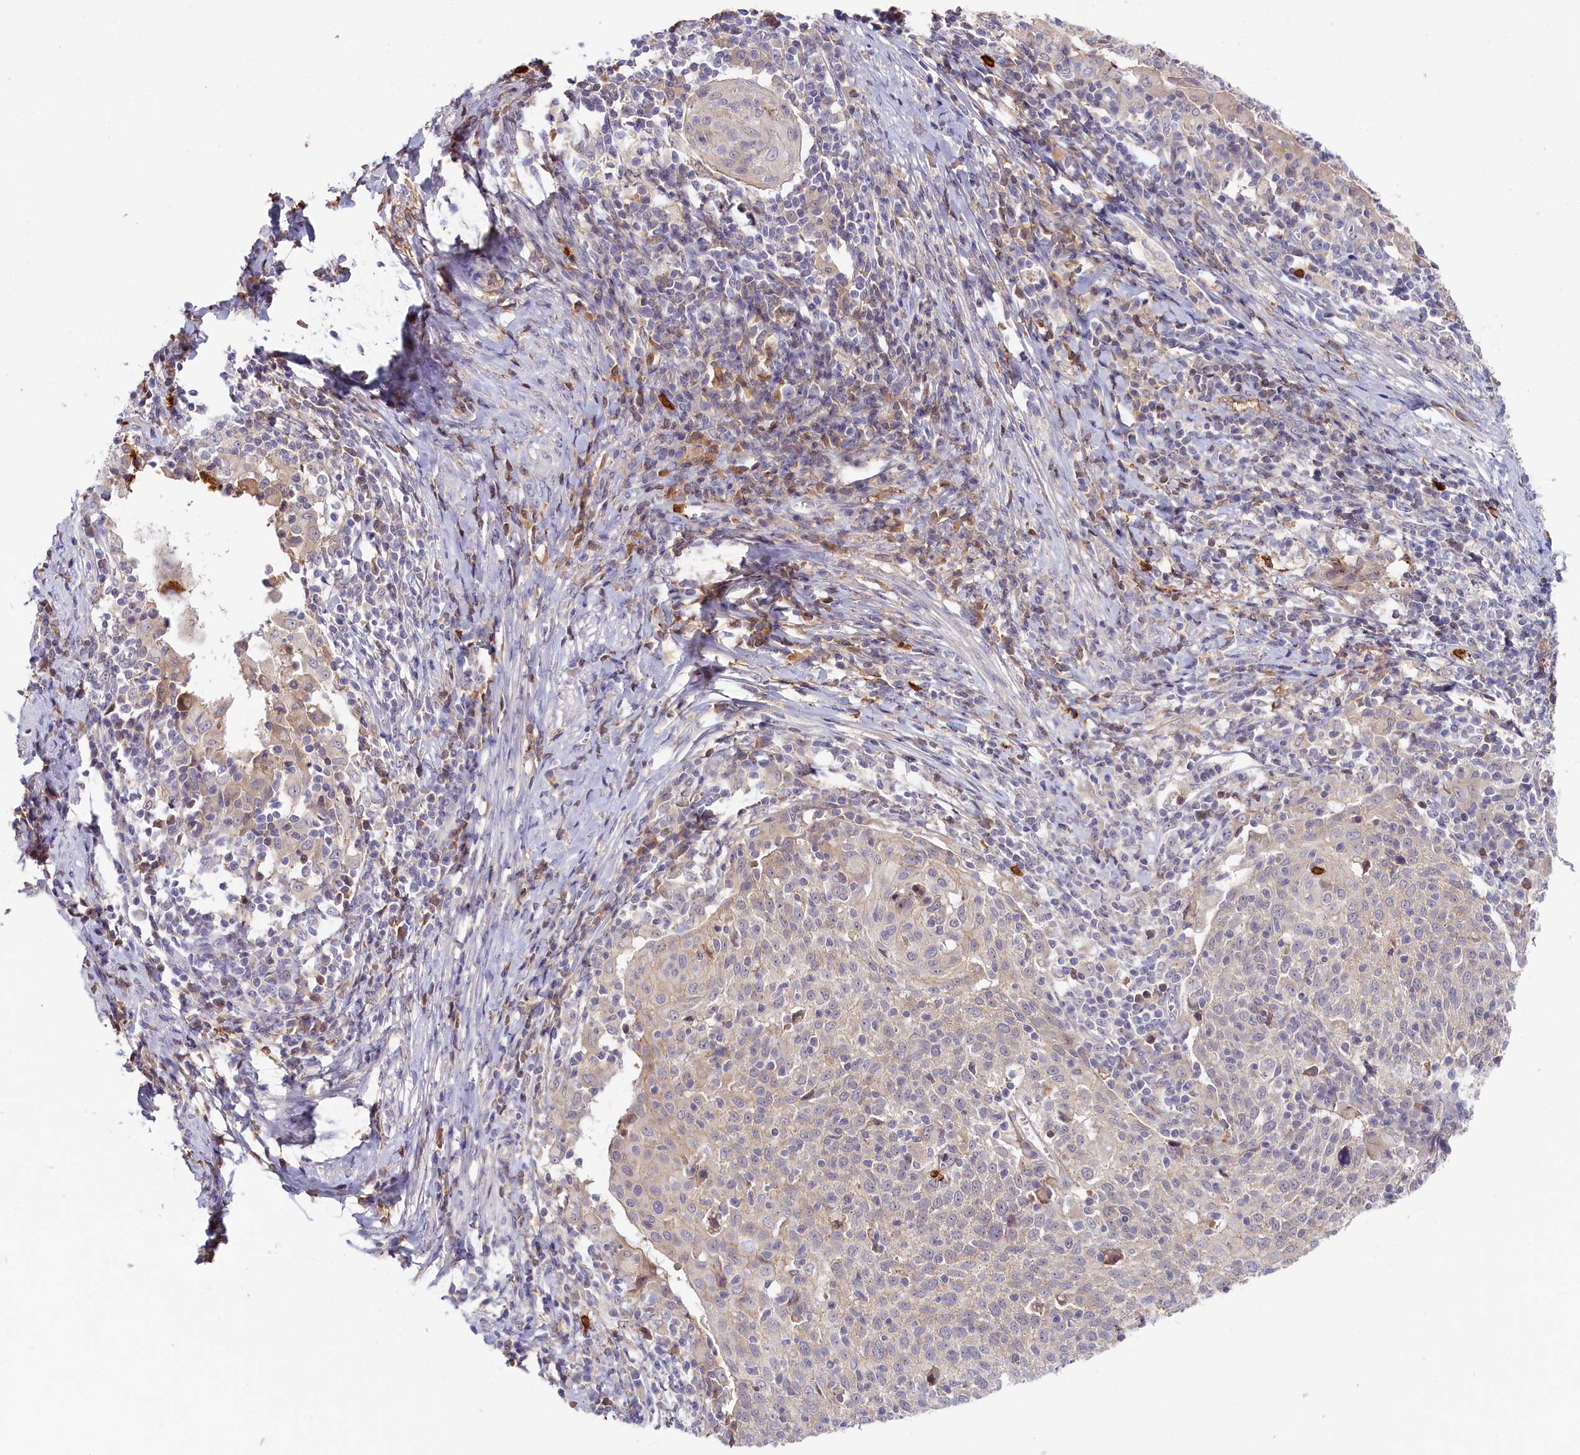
{"staining": {"intensity": "negative", "quantity": "none", "location": "none"}, "tissue": "cervical cancer", "cell_type": "Tumor cells", "image_type": "cancer", "snomed": [{"axis": "morphology", "description": "Squamous cell carcinoma, NOS"}, {"axis": "topography", "description": "Cervix"}], "caption": "The image shows no staining of tumor cells in cervical squamous cell carcinoma.", "gene": "ADGRD1", "patient": {"sex": "female", "age": 52}}